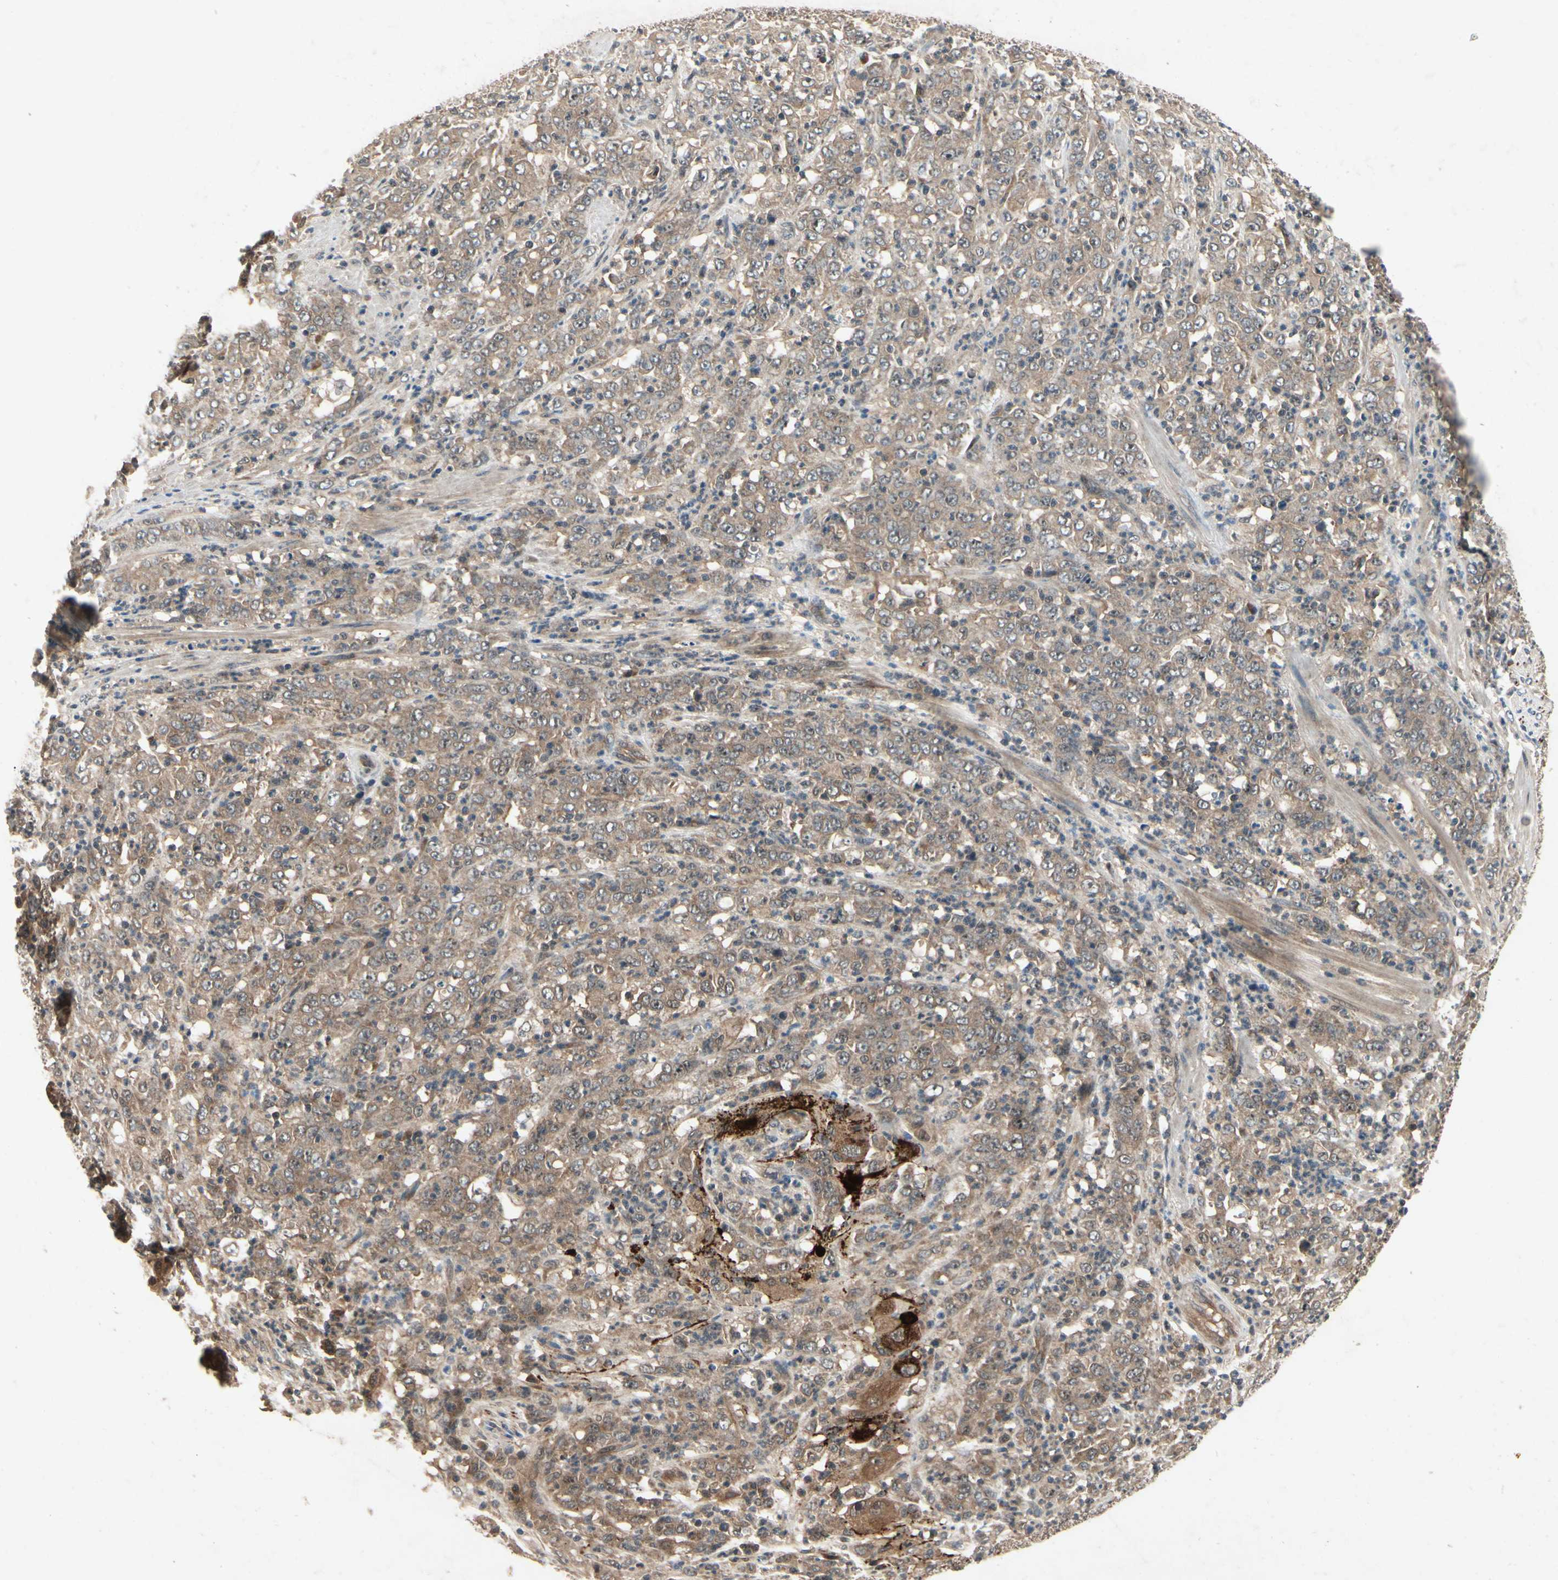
{"staining": {"intensity": "moderate", "quantity": ">75%", "location": "cytoplasmic/membranous"}, "tissue": "stomach cancer", "cell_type": "Tumor cells", "image_type": "cancer", "snomed": [{"axis": "morphology", "description": "Adenocarcinoma, NOS"}, {"axis": "topography", "description": "Stomach, lower"}], "caption": "This micrograph demonstrates immunohistochemistry staining of stomach adenocarcinoma, with medium moderate cytoplasmic/membranous positivity in approximately >75% of tumor cells.", "gene": "RNF14", "patient": {"sex": "female", "age": 71}}